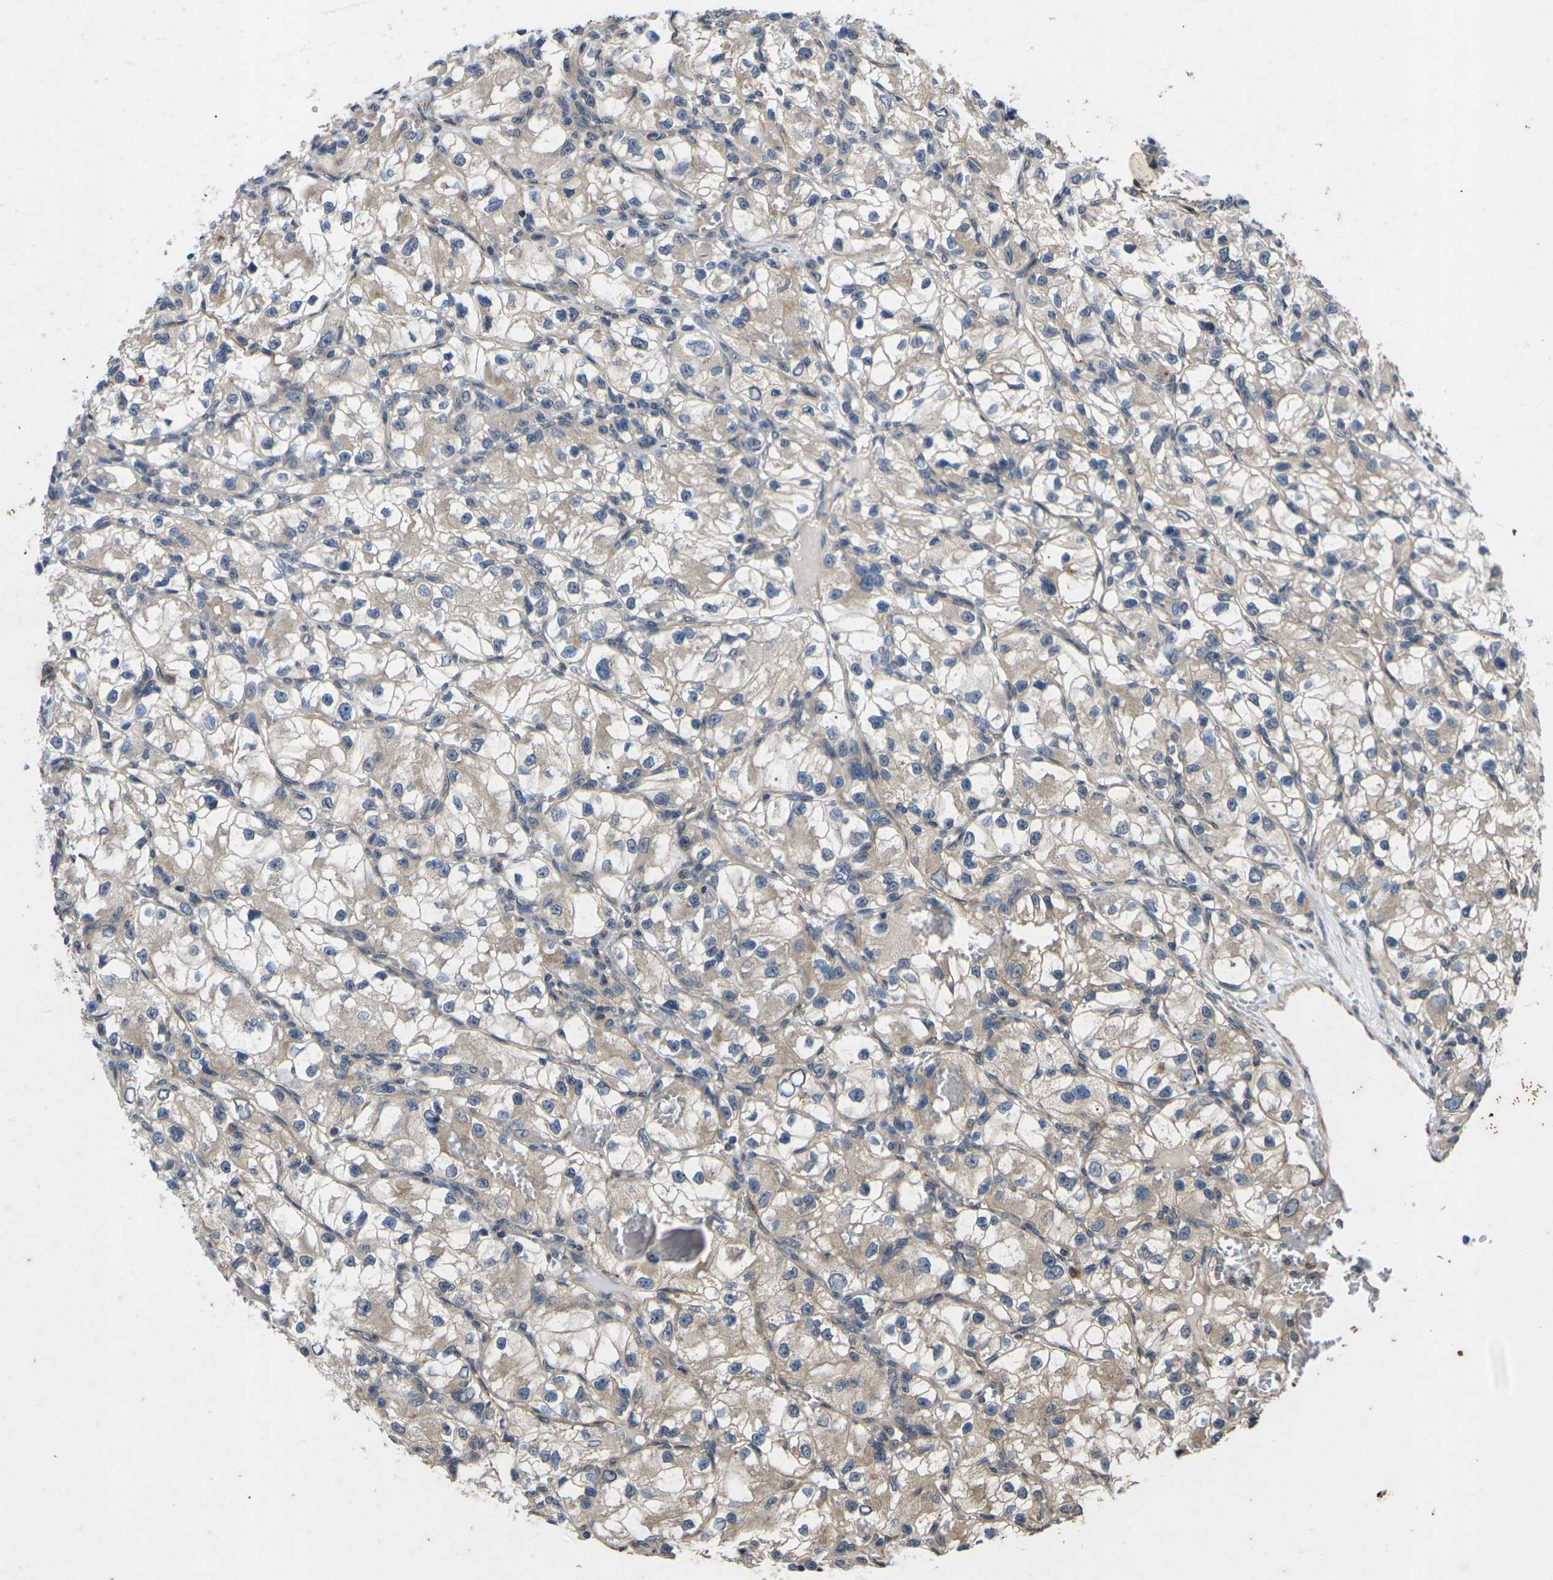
{"staining": {"intensity": "weak", "quantity": ">75%", "location": "cytoplasmic/membranous"}, "tissue": "renal cancer", "cell_type": "Tumor cells", "image_type": "cancer", "snomed": [{"axis": "morphology", "description": "Adenocarcinoma, NOS"}, {"axis": "topography", "description": "Kidney"}], "caption": "Weak cytoplasmic/membranous positivity for a protein is identified in about >75% of tumor cells of renal cancer (adenocarcinoma) using immunohistochemistry.", "gene": "DKK2", "patient": {"sex": "female", "age": 57}}